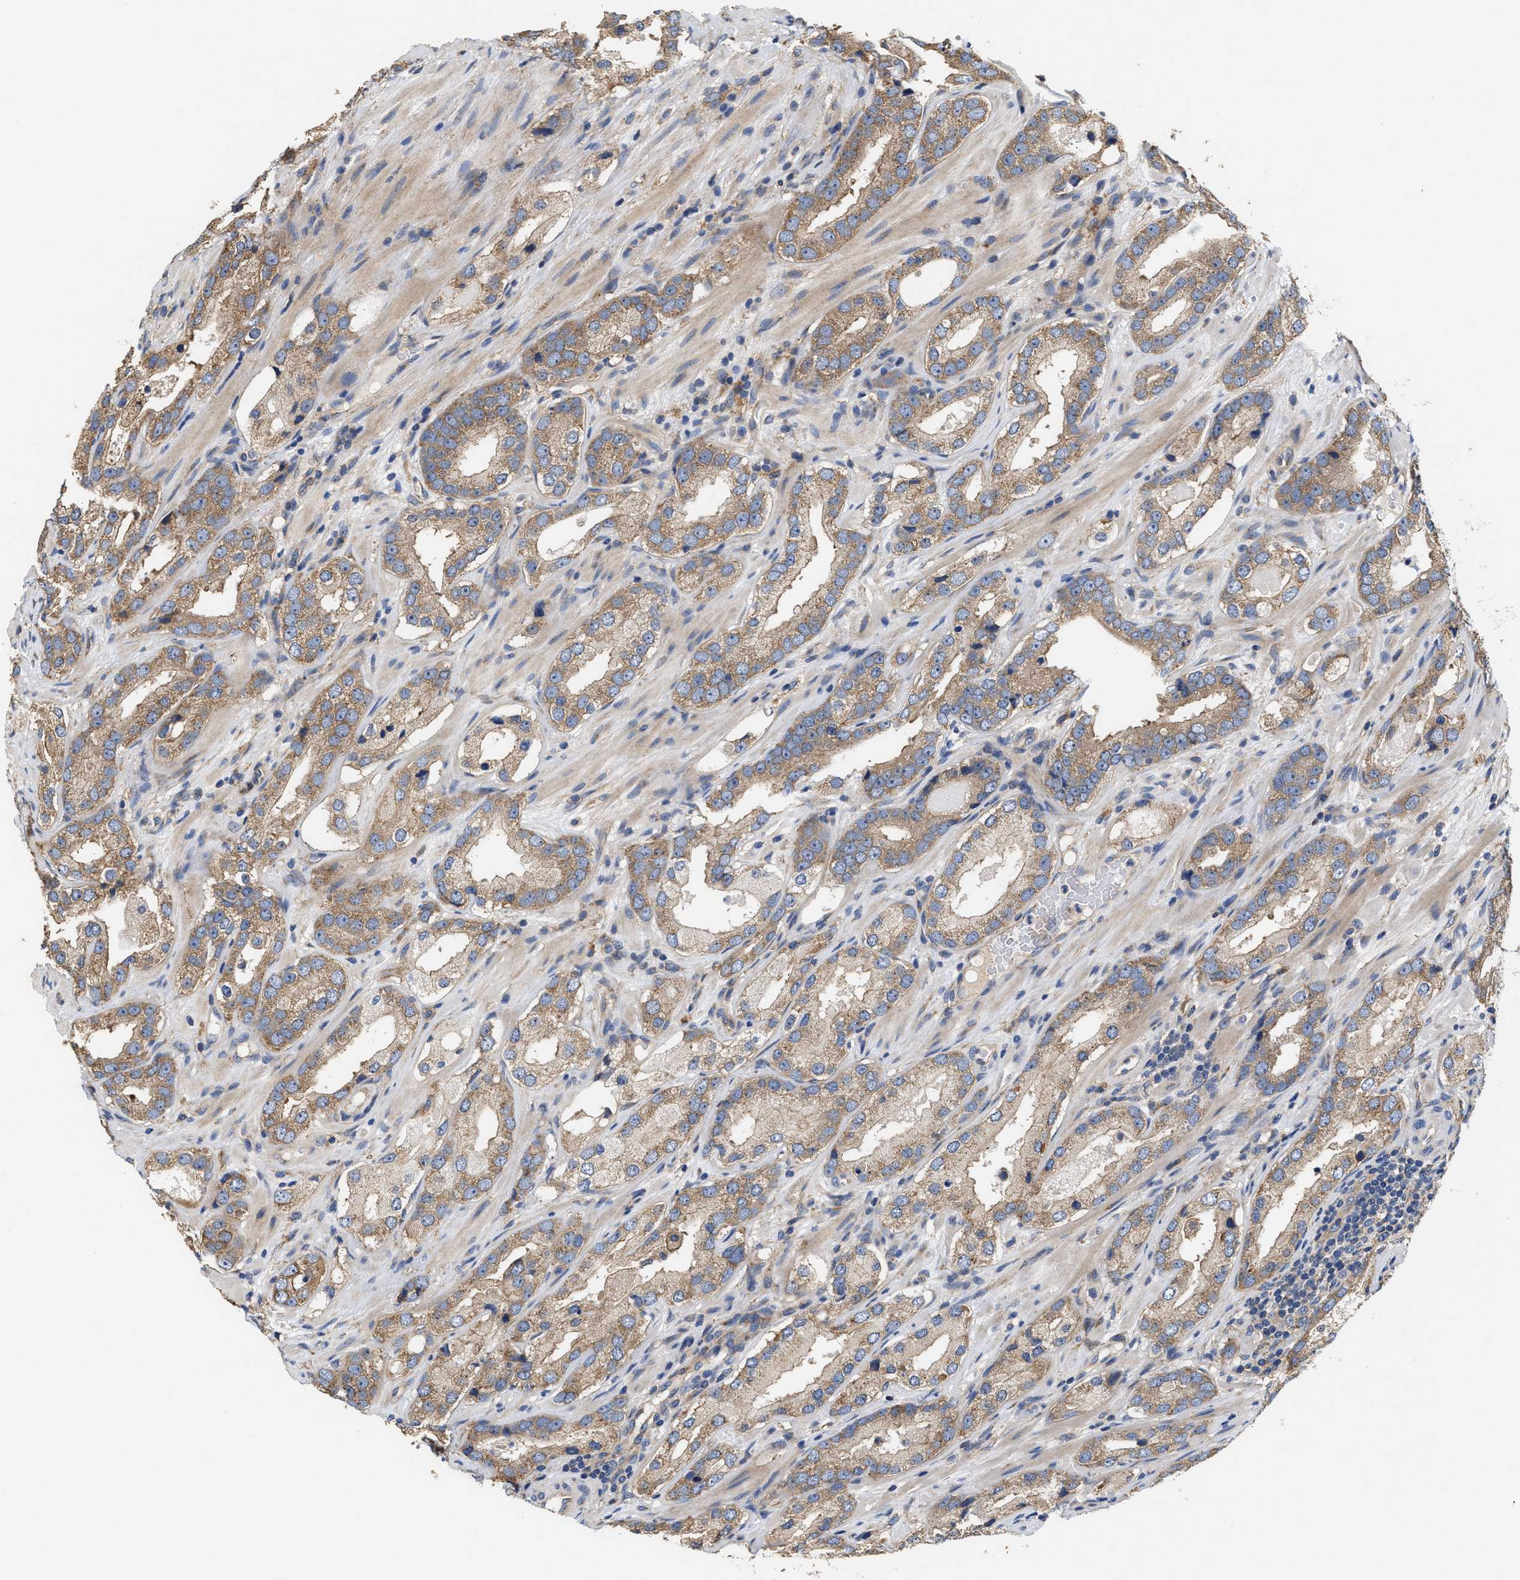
{"staining": {"intensity": "moderate", "quantity": ">75%", "location": "cytoplasmic/membranous"}, "tissue": "prostate cancer", "cell_type": "Tumor cells", "image_type": "cancer", "snomed": [{"axis": "morphology", "description": "Adenocarcinoma, High grade"}, {"axis": "topography", "description": "Prostate"}], "caption": "Protein expression analysis of human prostate cancer (high-grade adenocarcinoma) reveals moderate cytoplasmic/membranous positivity in approximately >75% of tumor cells.", "gene": "KLB", "patient": {"sex": "male", "age": 63}}